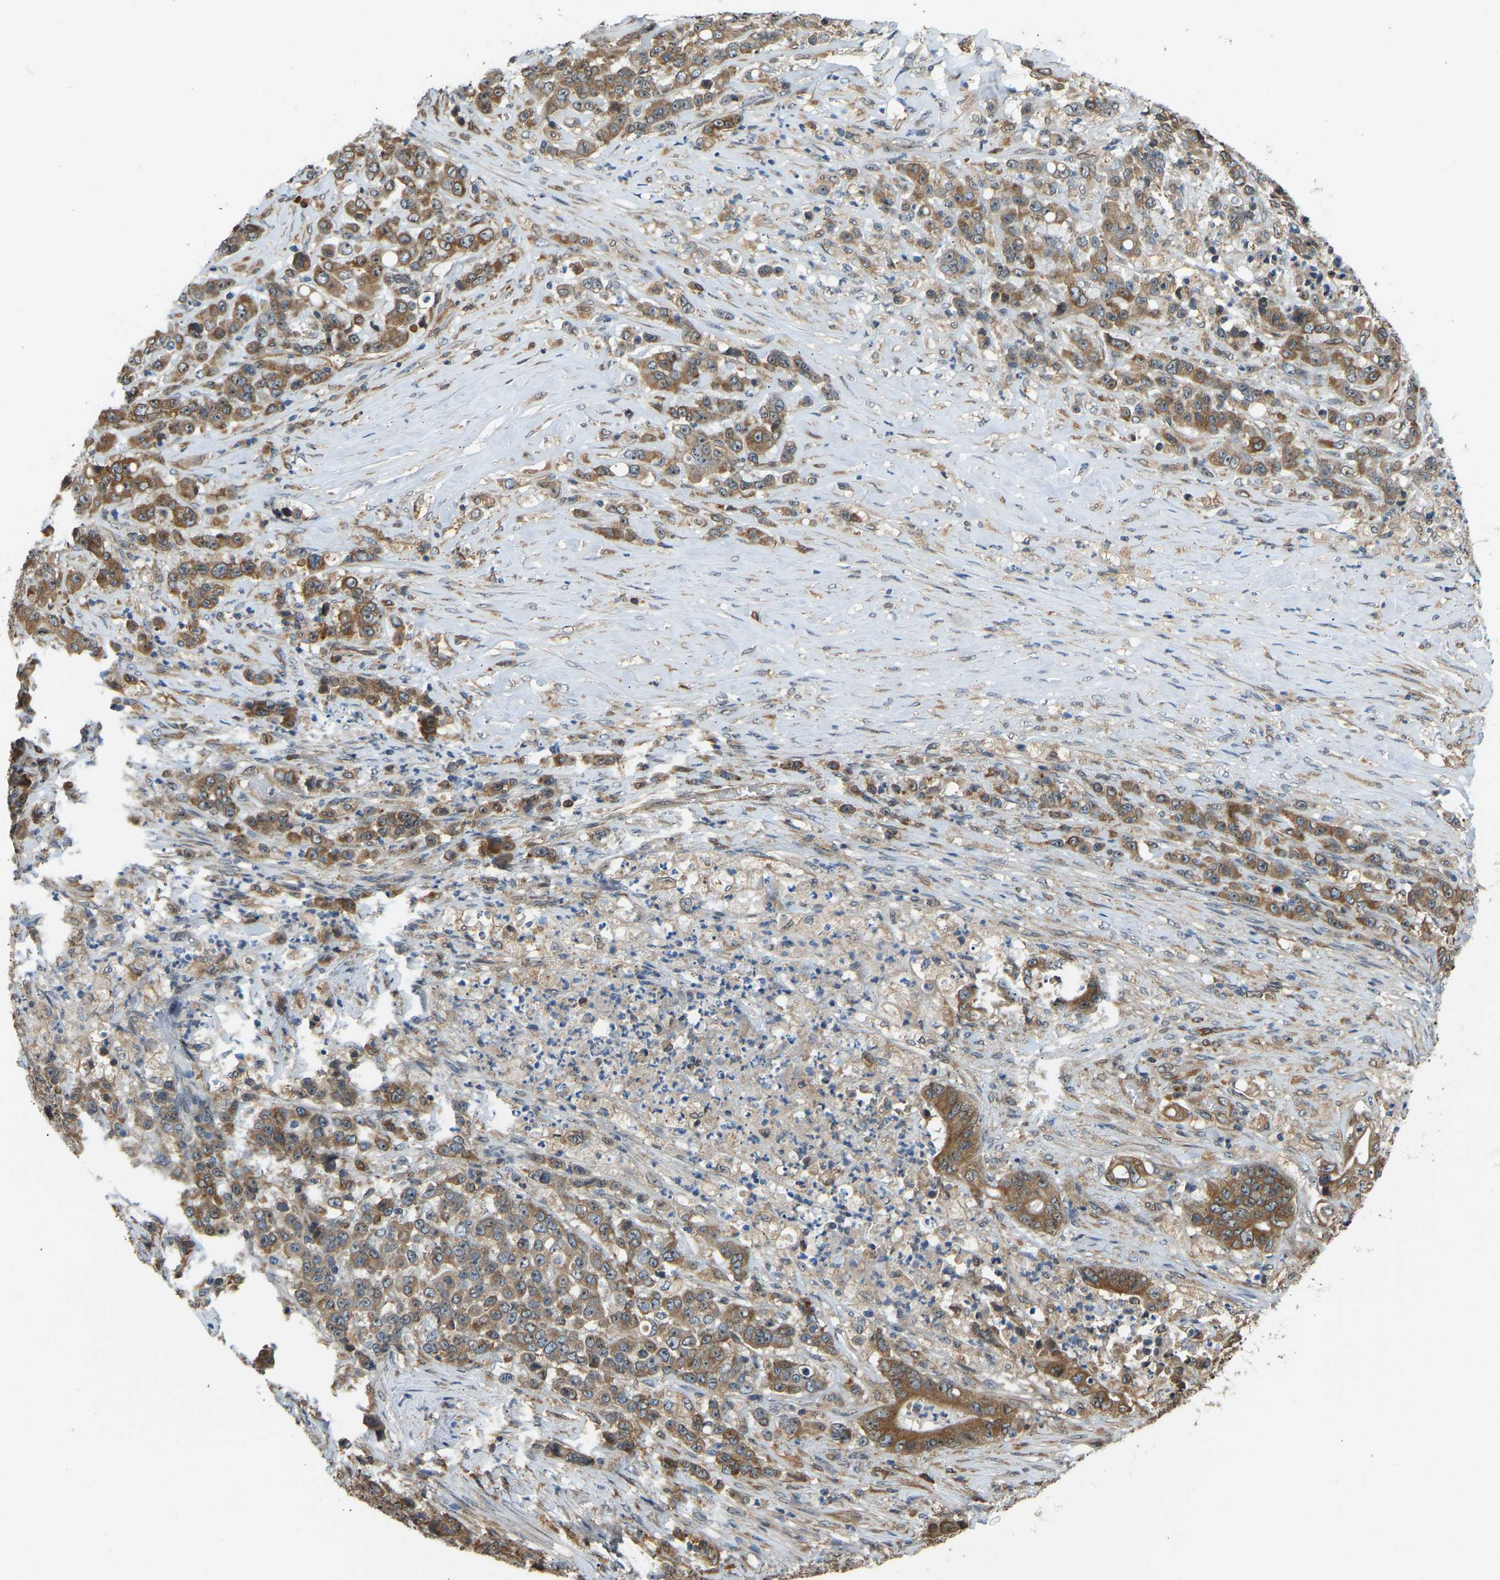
{"staining": {"intensity": "moderate", "quantity": ">75%", "location": "cytoplasmic/membranous"}, "tissue": "stomach cancer", "cell_type": "Tumor cells", "image_type": "cancer", "snomed": [{"axis": "morphology", "description": "Adenocarcinoma, NOS"}, {"axis": "topography", "description": "Stomach"}], "caption": "IHC micrograph of human stomach cancer stained for a protein (brown), which displays medium levels of moderate cytoplasmic/membranous expression in about >75% of tumor cells.", "gene": "OS9", "patient": {"sex": "female", "age": 73}}